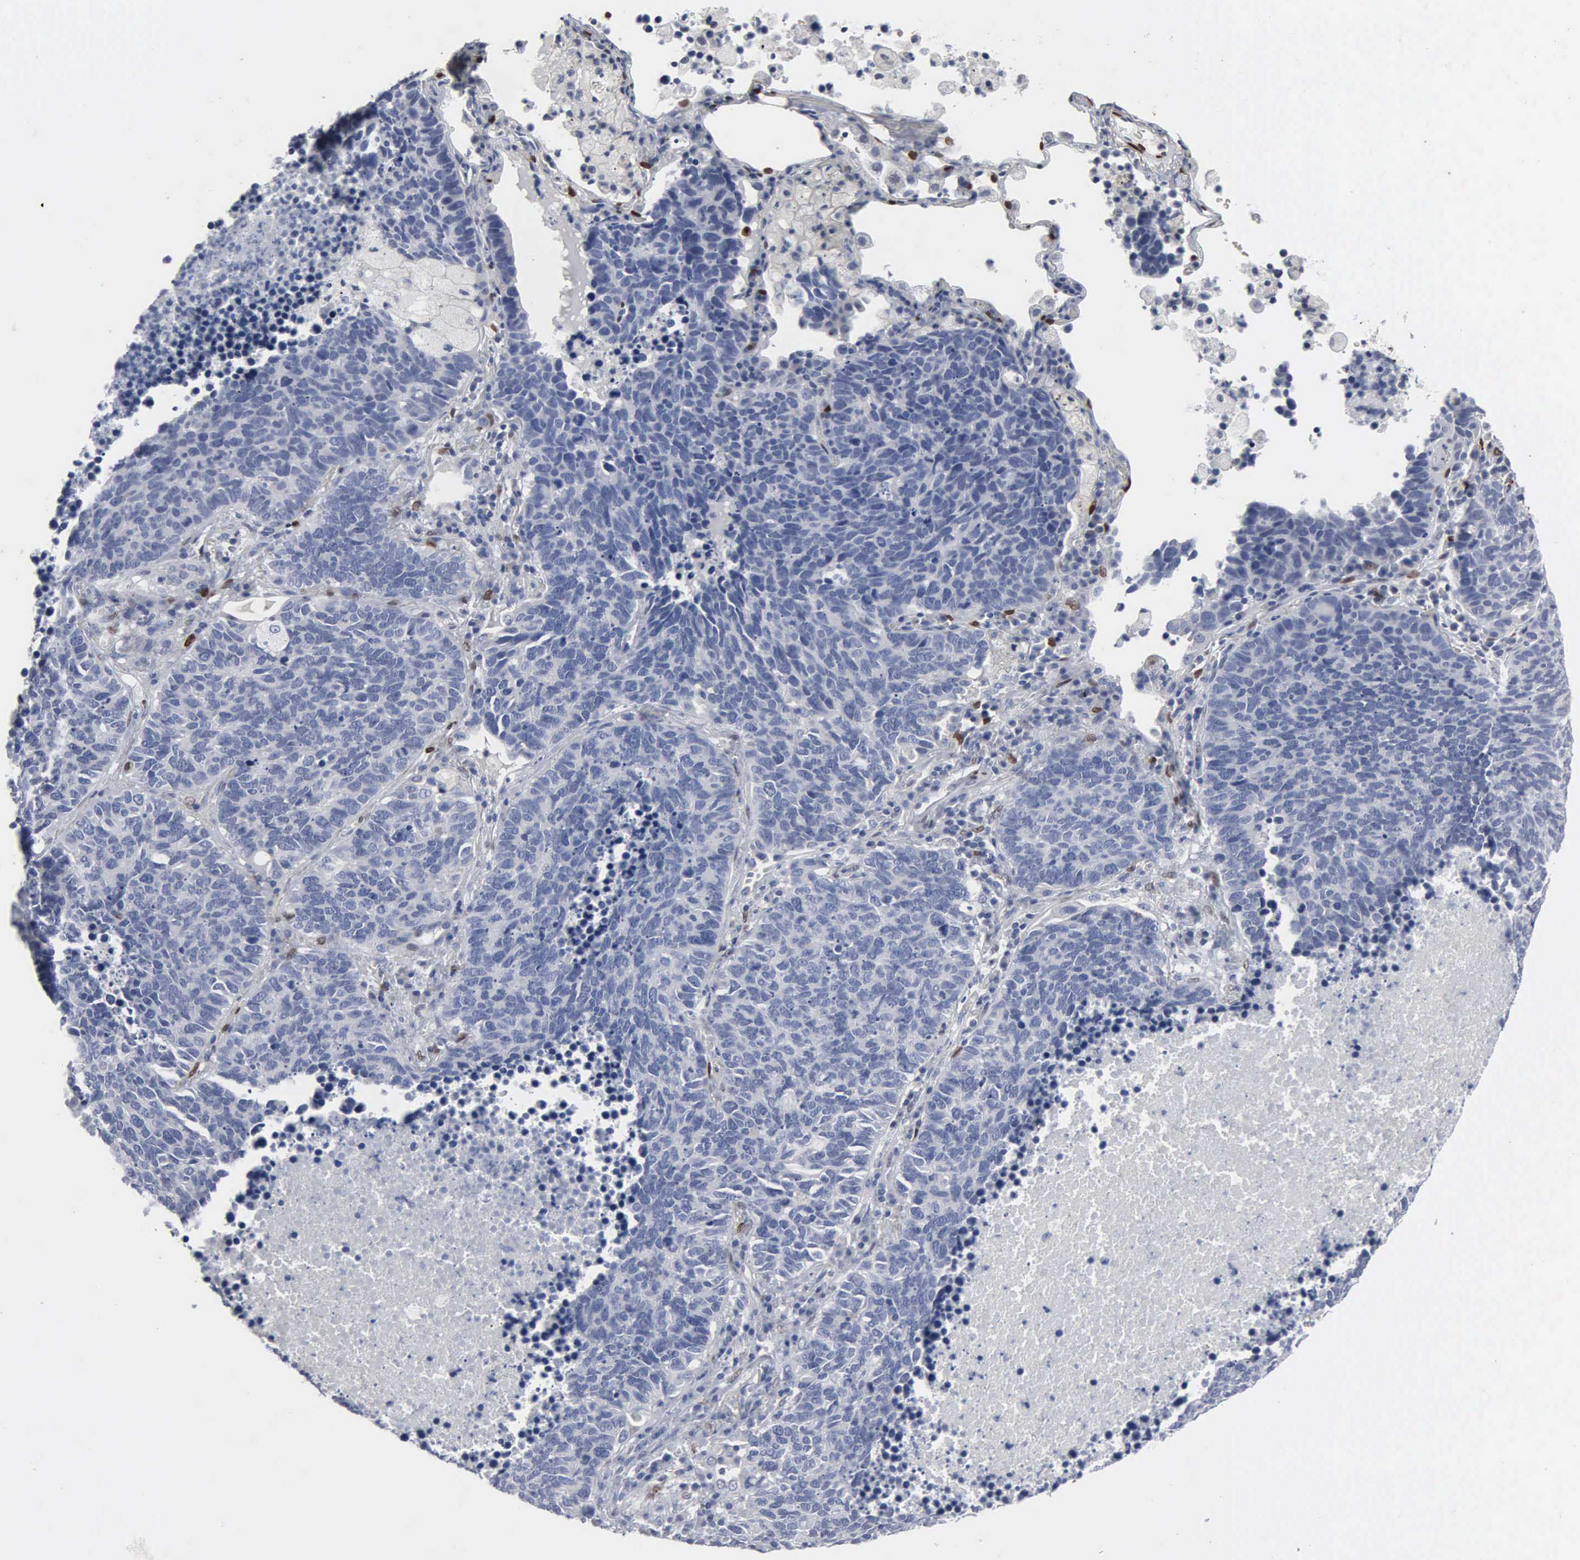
{"staining": {"intensity": "negative", "quantity": "none", "location": "none"}, "tissue": "lung cancer", "cell_type": "Tumor cells", "image_type": "cancer", "snomed": [{"axis": "morphology", "description": "Neoplasm, malignant, NOS"}, {"axis": "topography", "description": "Lung"}], "caption": "Human lung neoplasm (malignant) stained for a protein using immunohistochemistry (IHC) shows no expression in tumor cells.", "gene": "FGF2", "patient": {"sex": "female", "age": 75}}